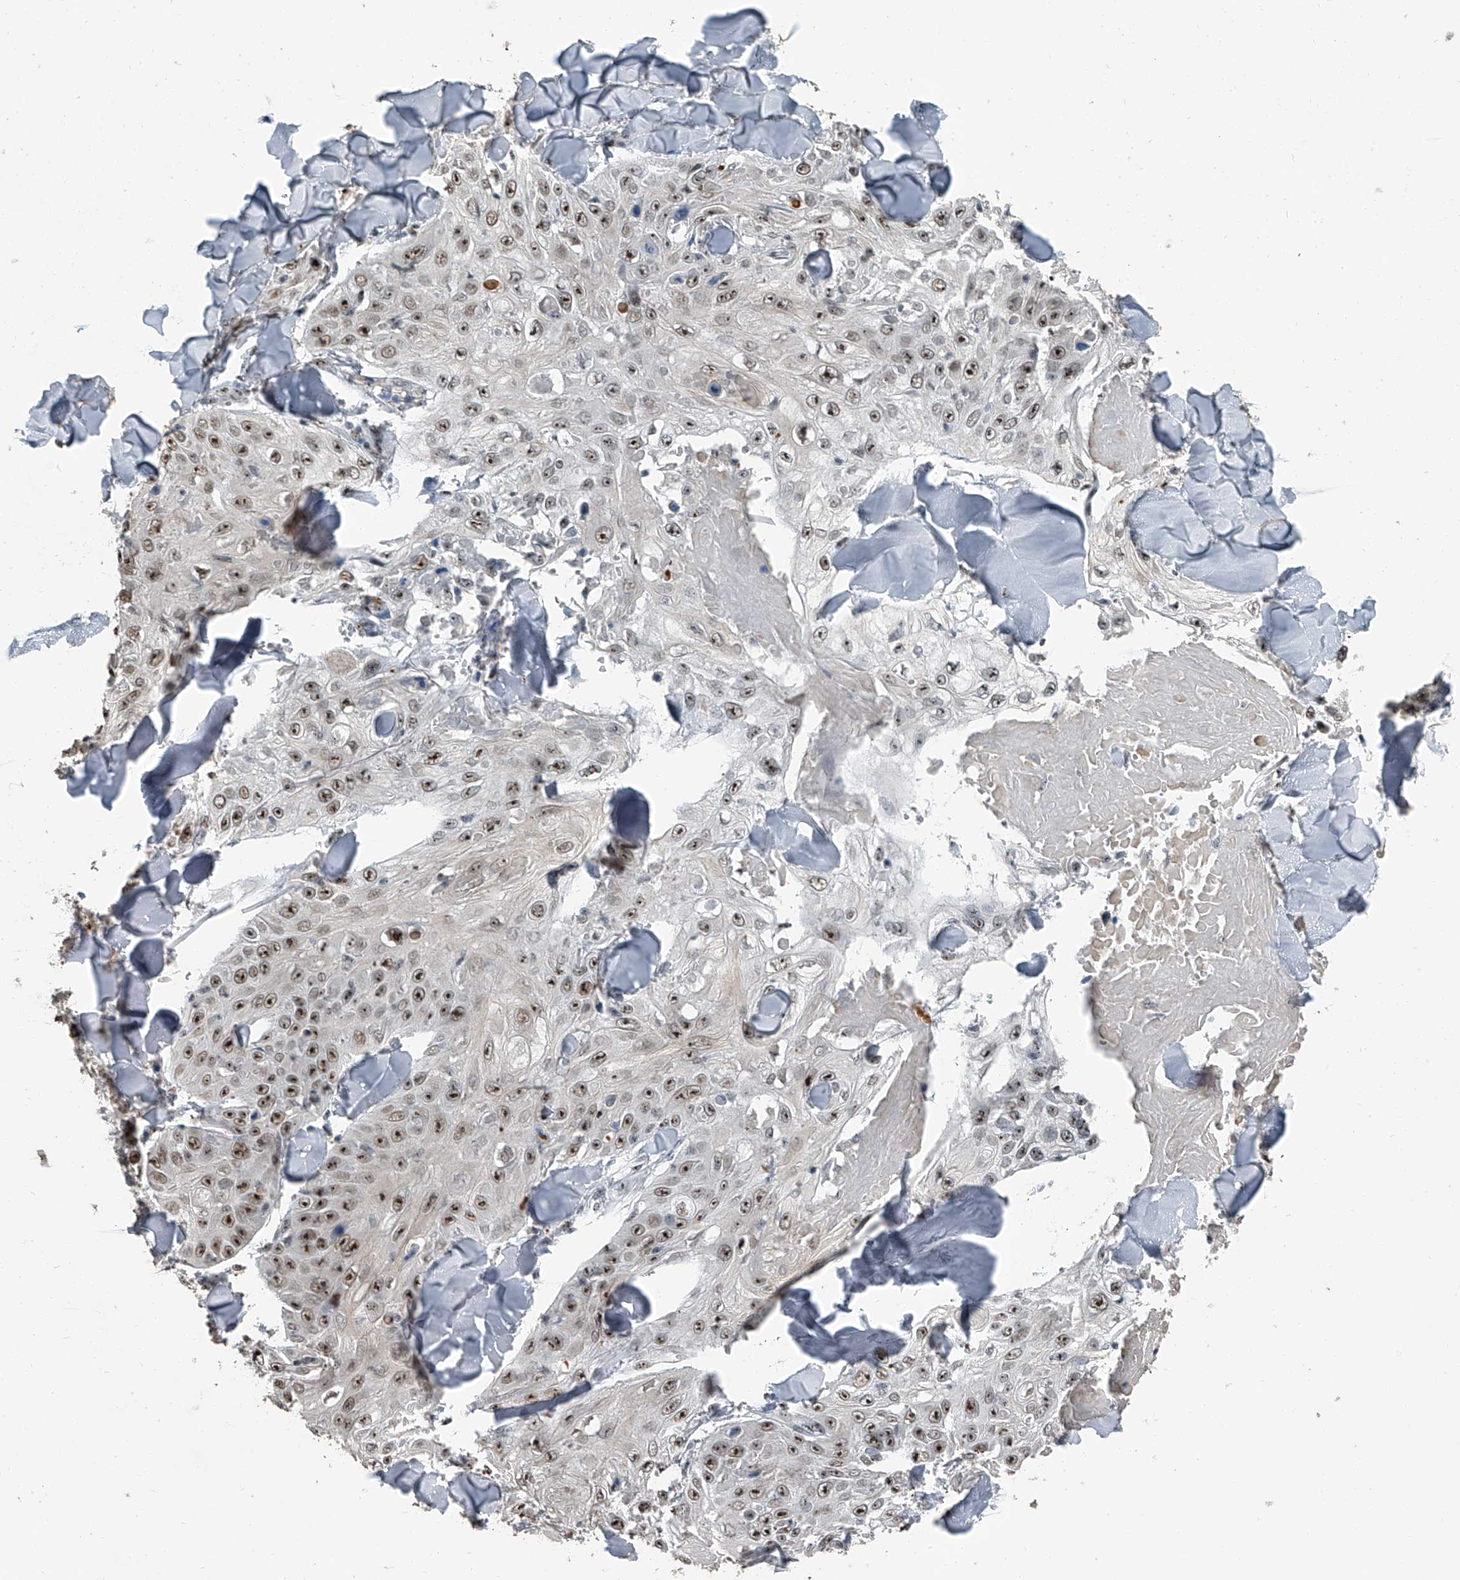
{"staining": {"intensity": "strong", "quantity": ">75%", "location": "nuclear"}, "tissue": "skin cancer", "cell_type": "Tumor cells", "image_type": "cancer", "snomed": [{"axis": "morphology", "description": "Squamous cell carcinoma, NOS"}, {"axis": "topography", "description": "Skin"}], "caption": "This histopathology image exhibits immunohistochemistry staining of human skin cancer, with high strong nuclear positivity in about >75% of tumor cells.", "gene": "TCOF1", "patient": {"sex": "male", "age": 86}}